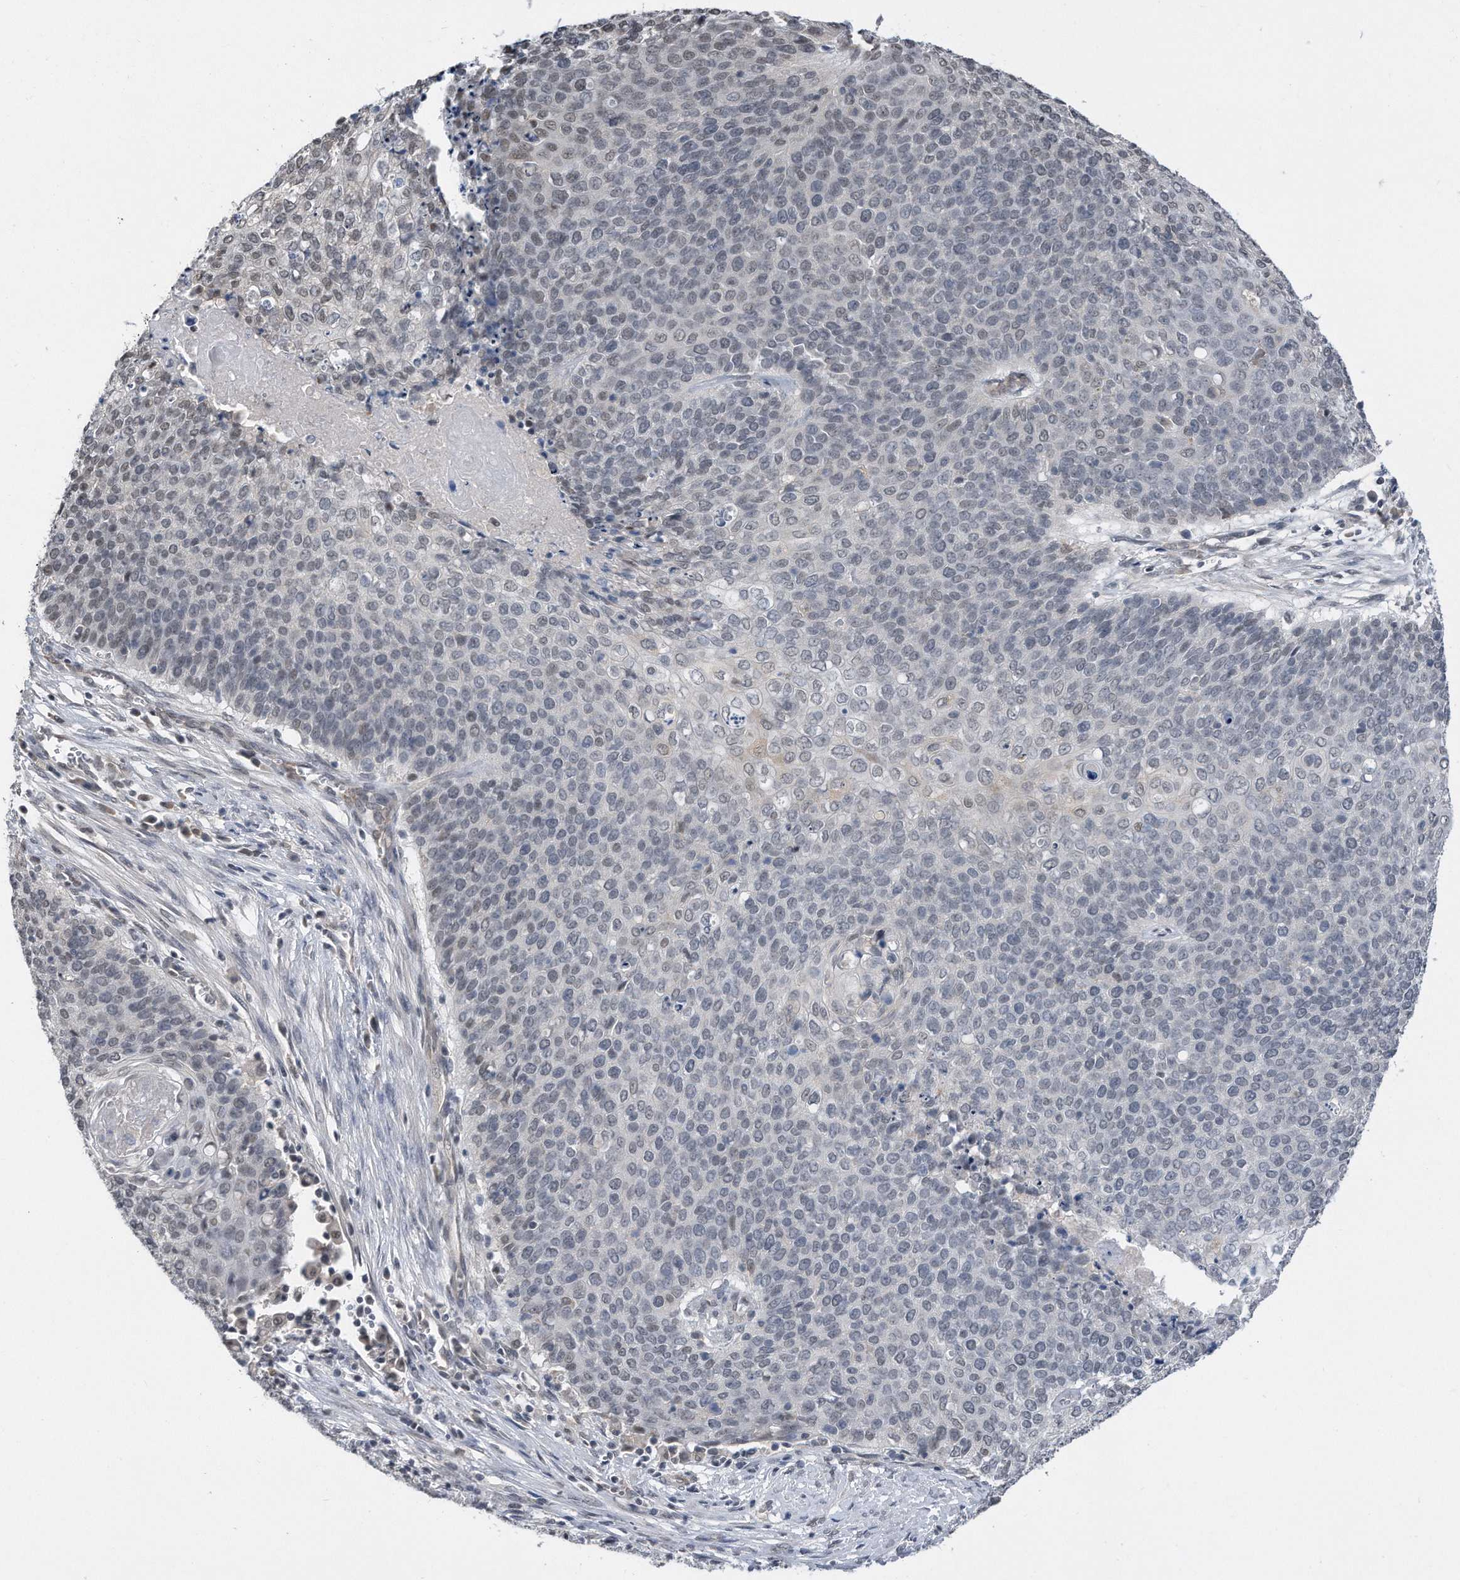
{"staining": {"intensity": "negative", "quantity": "none", "location": "none"}, "tissue": "cervical cancer", "cell_type": "Tumor cells", "image_type": "cancer", "snomed": [{"axis": "morphology", "description": "Squamous cell carcinoma, NOS"}, {"axis": "topography", "description": "Cervix"}], "caption": "Tumor cells show no significant positivity in cervical cancer.", "gene": "TP53INP1", "patient": {"sex": "female", "age": 39}}